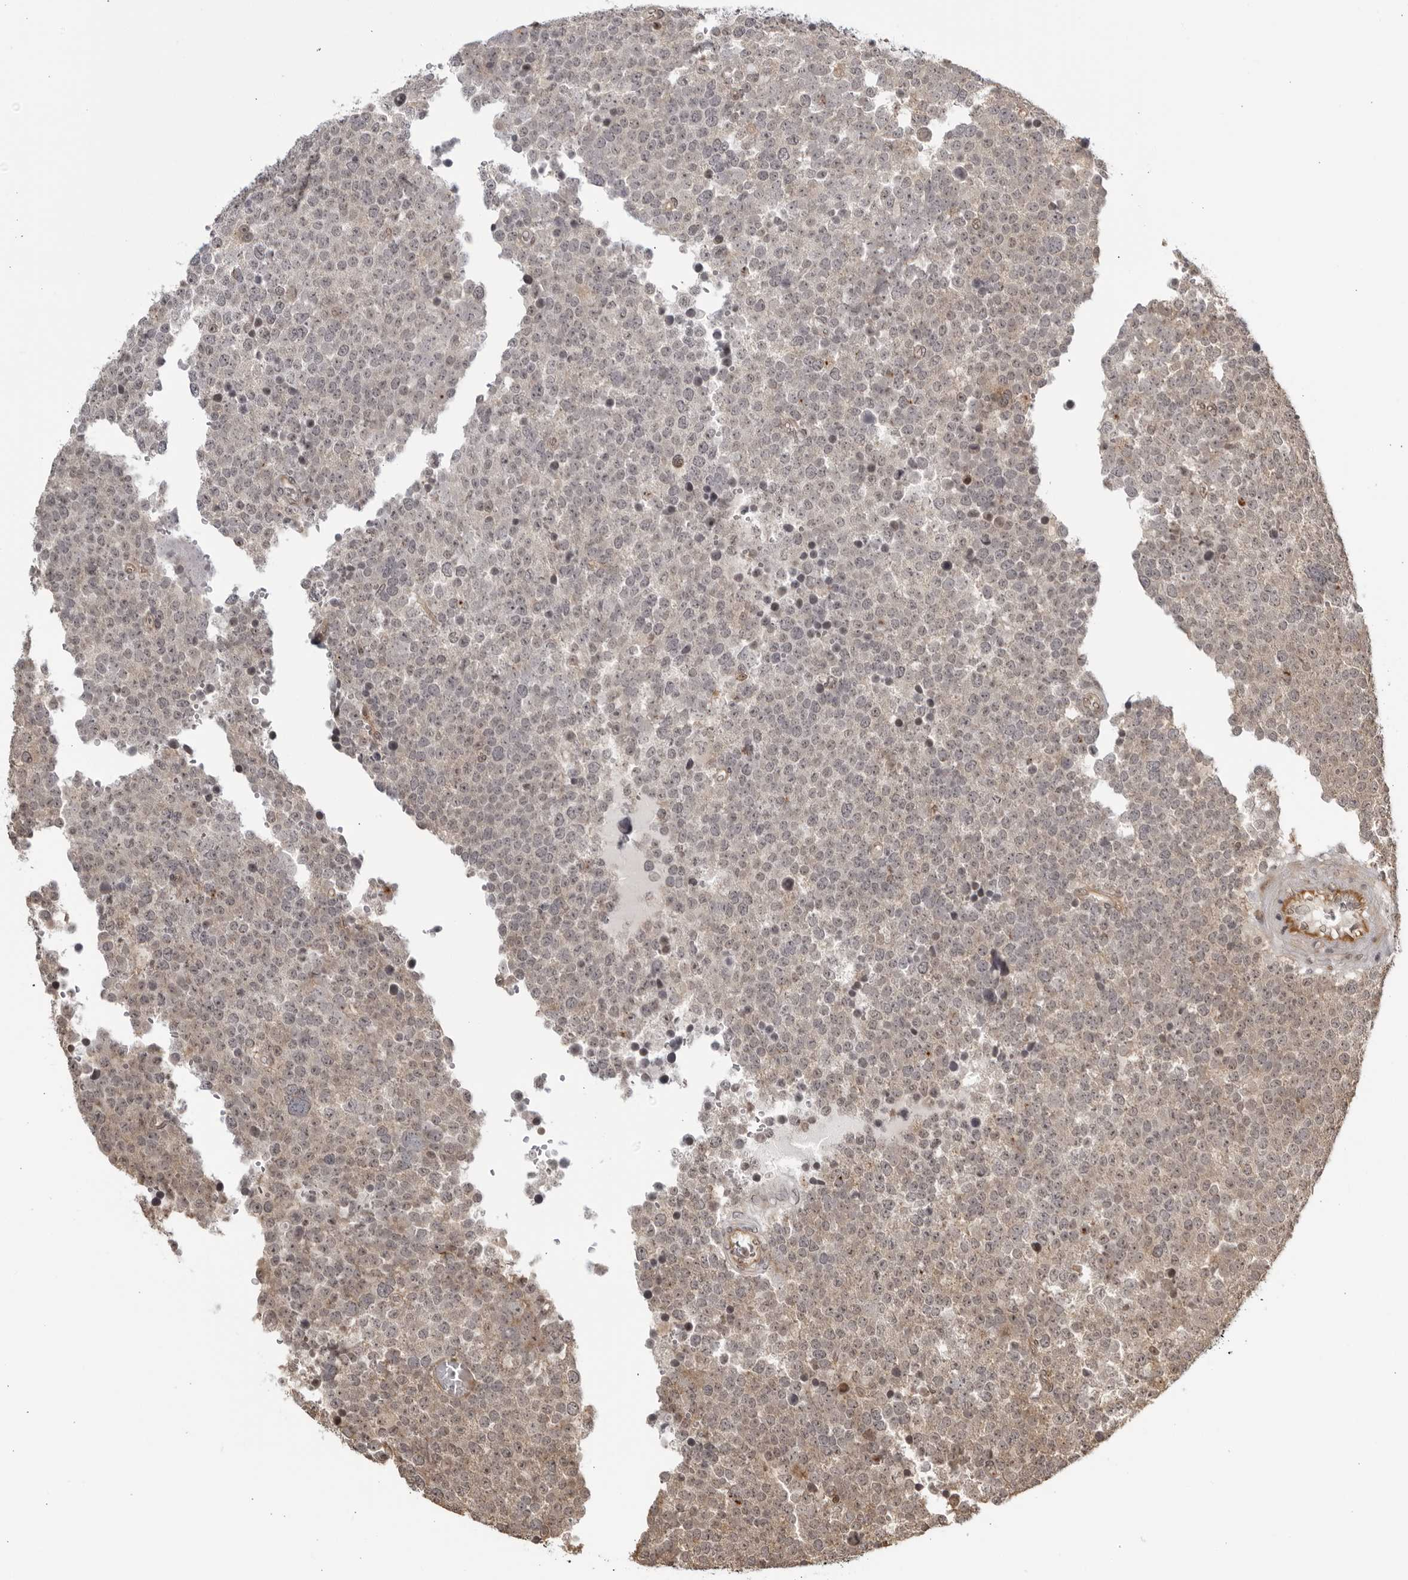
{"staining": {"intensity": "weak", "quantity": "<25%", "location": "cytoplasmic/membranous"}, "tissue": "testis cancer", "cell_type": "Tumor cells", "image_type": "cancer", "snomed": [{"axis": "morphology", "description": "Seminoma, NOS"}, {"axis": "topography", "description": "Testis"}], "caption": "The micrograph shows no staining of tumor cells in seminoma (testis).", "gene": "TCF21", "patient": {"sex": "male", "age": 71}}